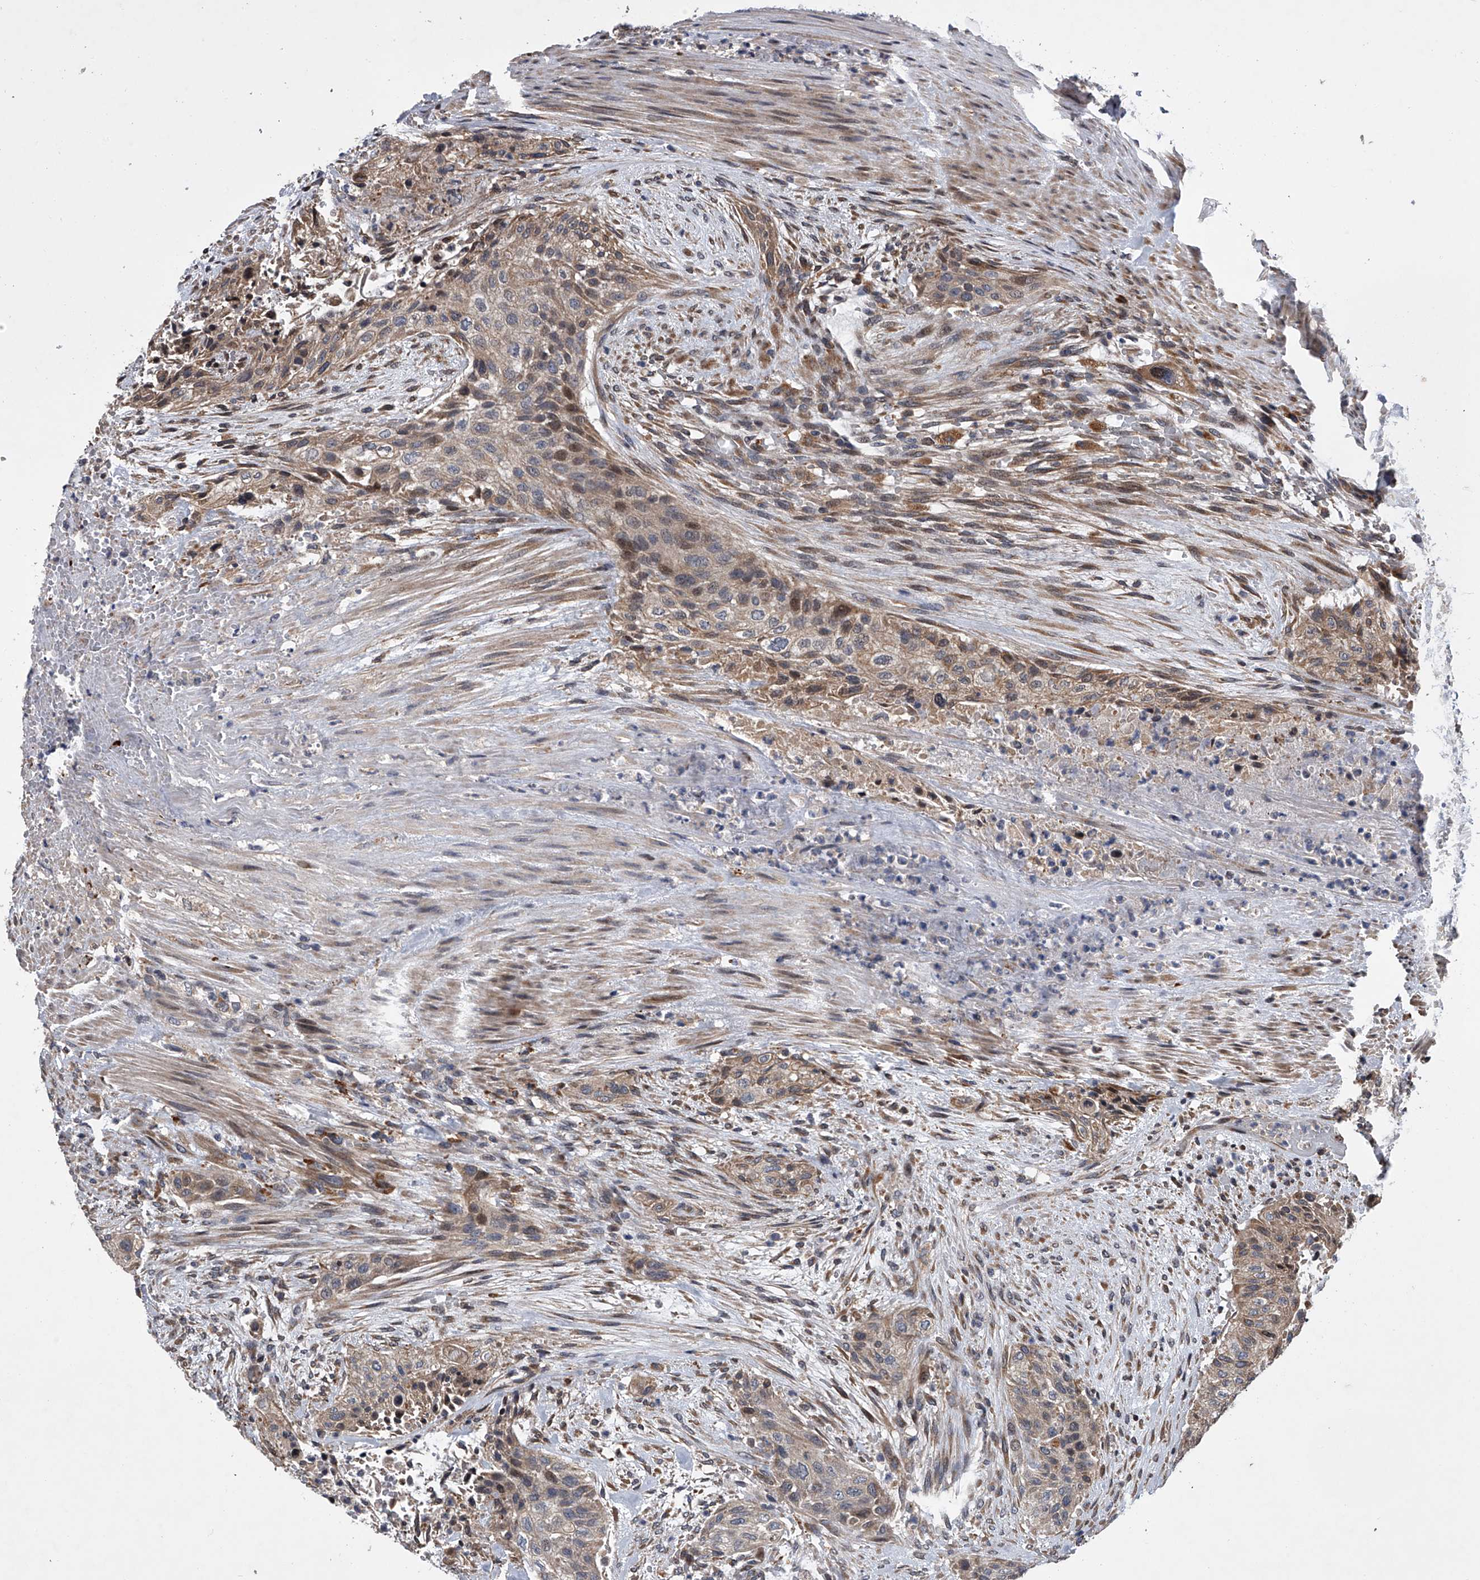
{"staining": {"intensity": "weak", "quantity": ">75%", "location": "cytoplasmic/membranous"}, "tissue": "urothelial cancer", "cell_type": "Tumor cells", "image_type": "cancer", "snomed": [{"axis": "morphology", "description": "Urothelial carcinoma, High grade"}, {"axis": "topography", "description": "Urinary bladder"}], "caption": "Protein expression analysis of human urothelial cancer reveals weak cytoplasmic/membranous staining in about >75% of tumor cells.", "gene": "TRIM8", "patient": {"sex": "male", "age": 35}}